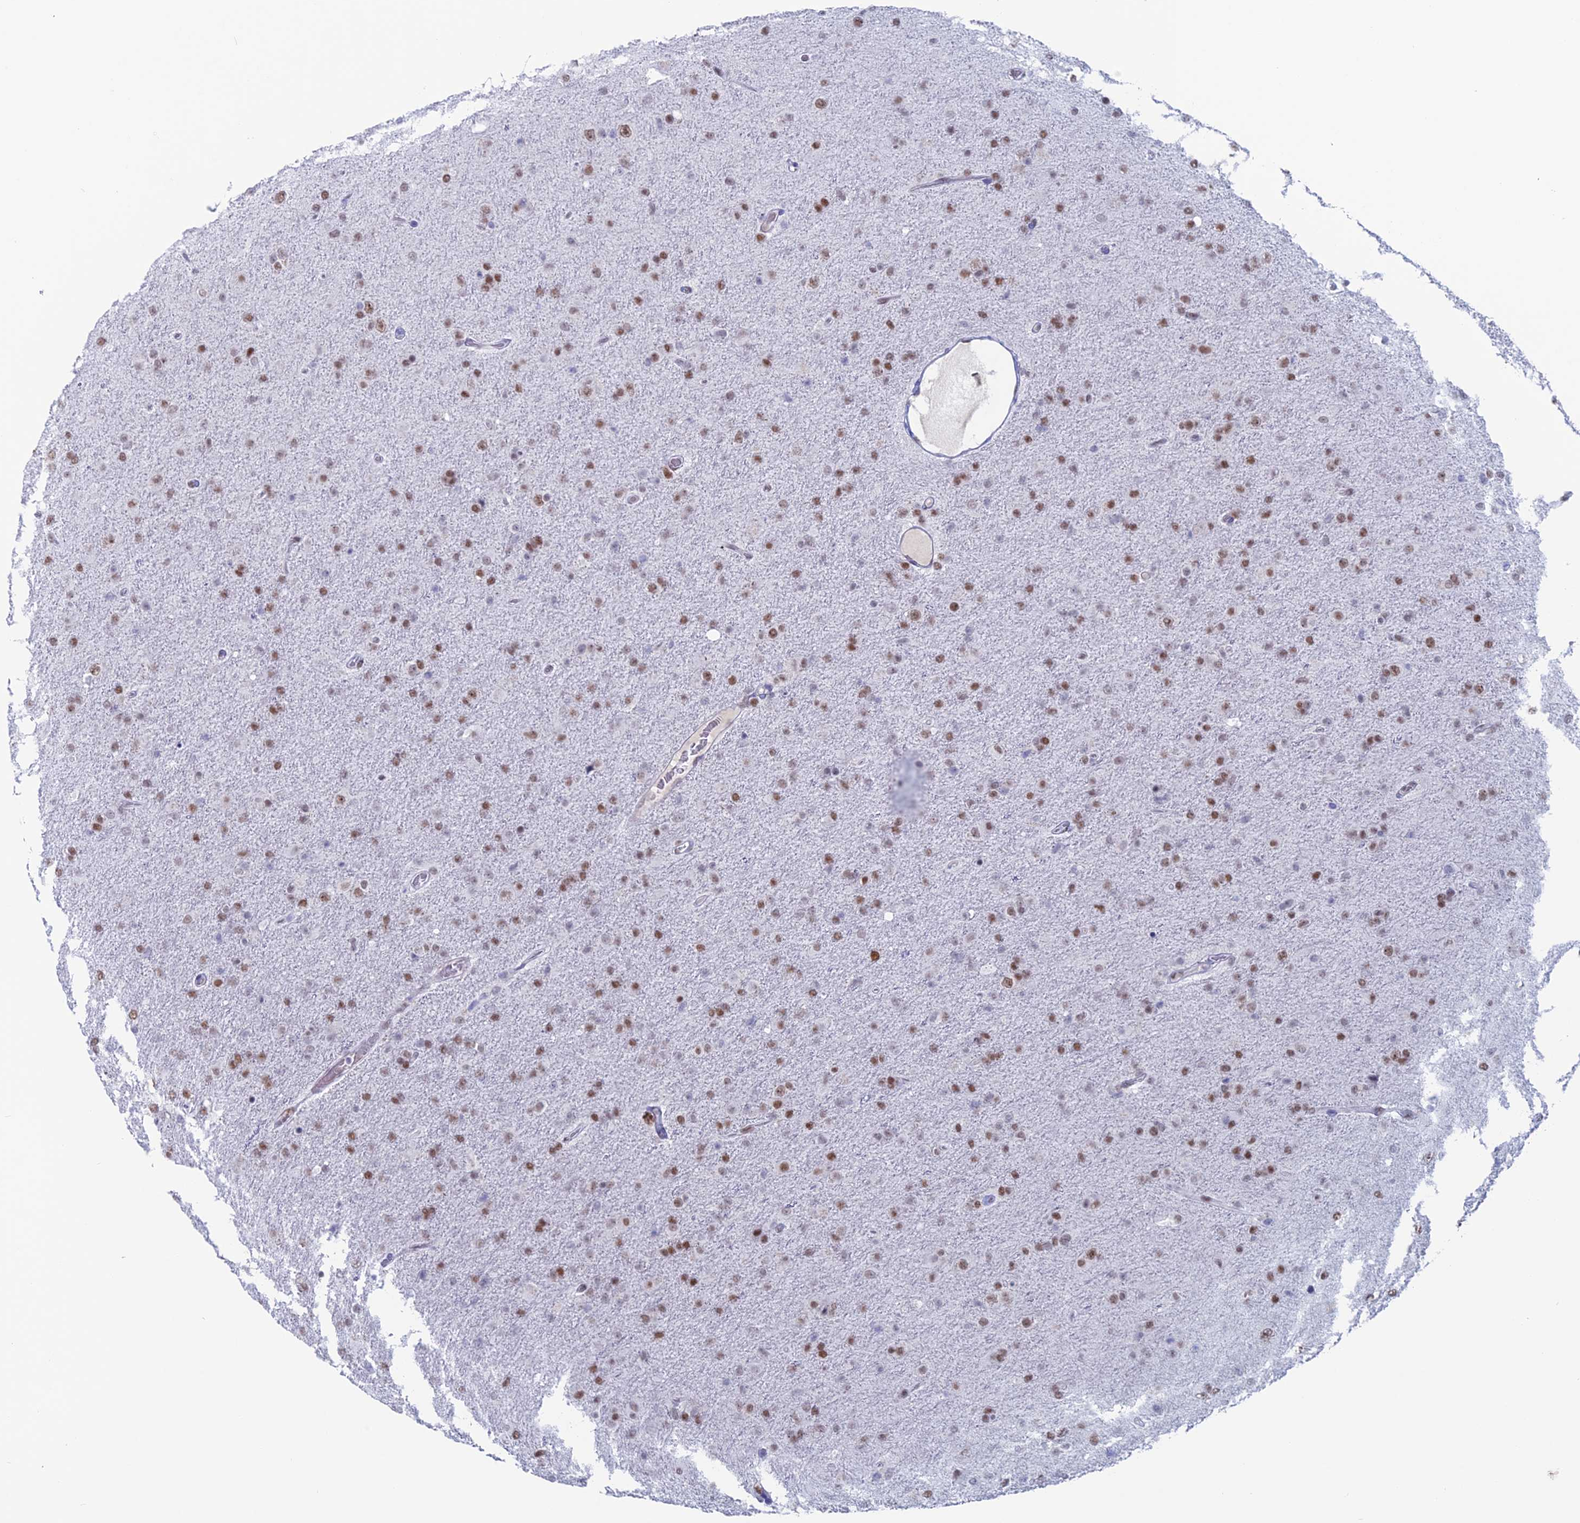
{"staining": {"intensity": "moderate", "quantity": ">75%", "location": "nuclear"}, "tissue": "glioma", "cell_type": "Tumor cells", "image_type": "cancer", "snomed": [{"axis": "morphology", "description": "Glioma, malignant, Low grade"}, {"axis": "topography", "description": "Brain"}], "caption": "Immunohistochemistry (IHC) (DAB) staining of malignant glioma (low-grade) exhibits moderate nuclear protein positivity in about >75% of tumor cells.", "gene": "NOL4L", "patient": {"sex": "male", "age": 65}}